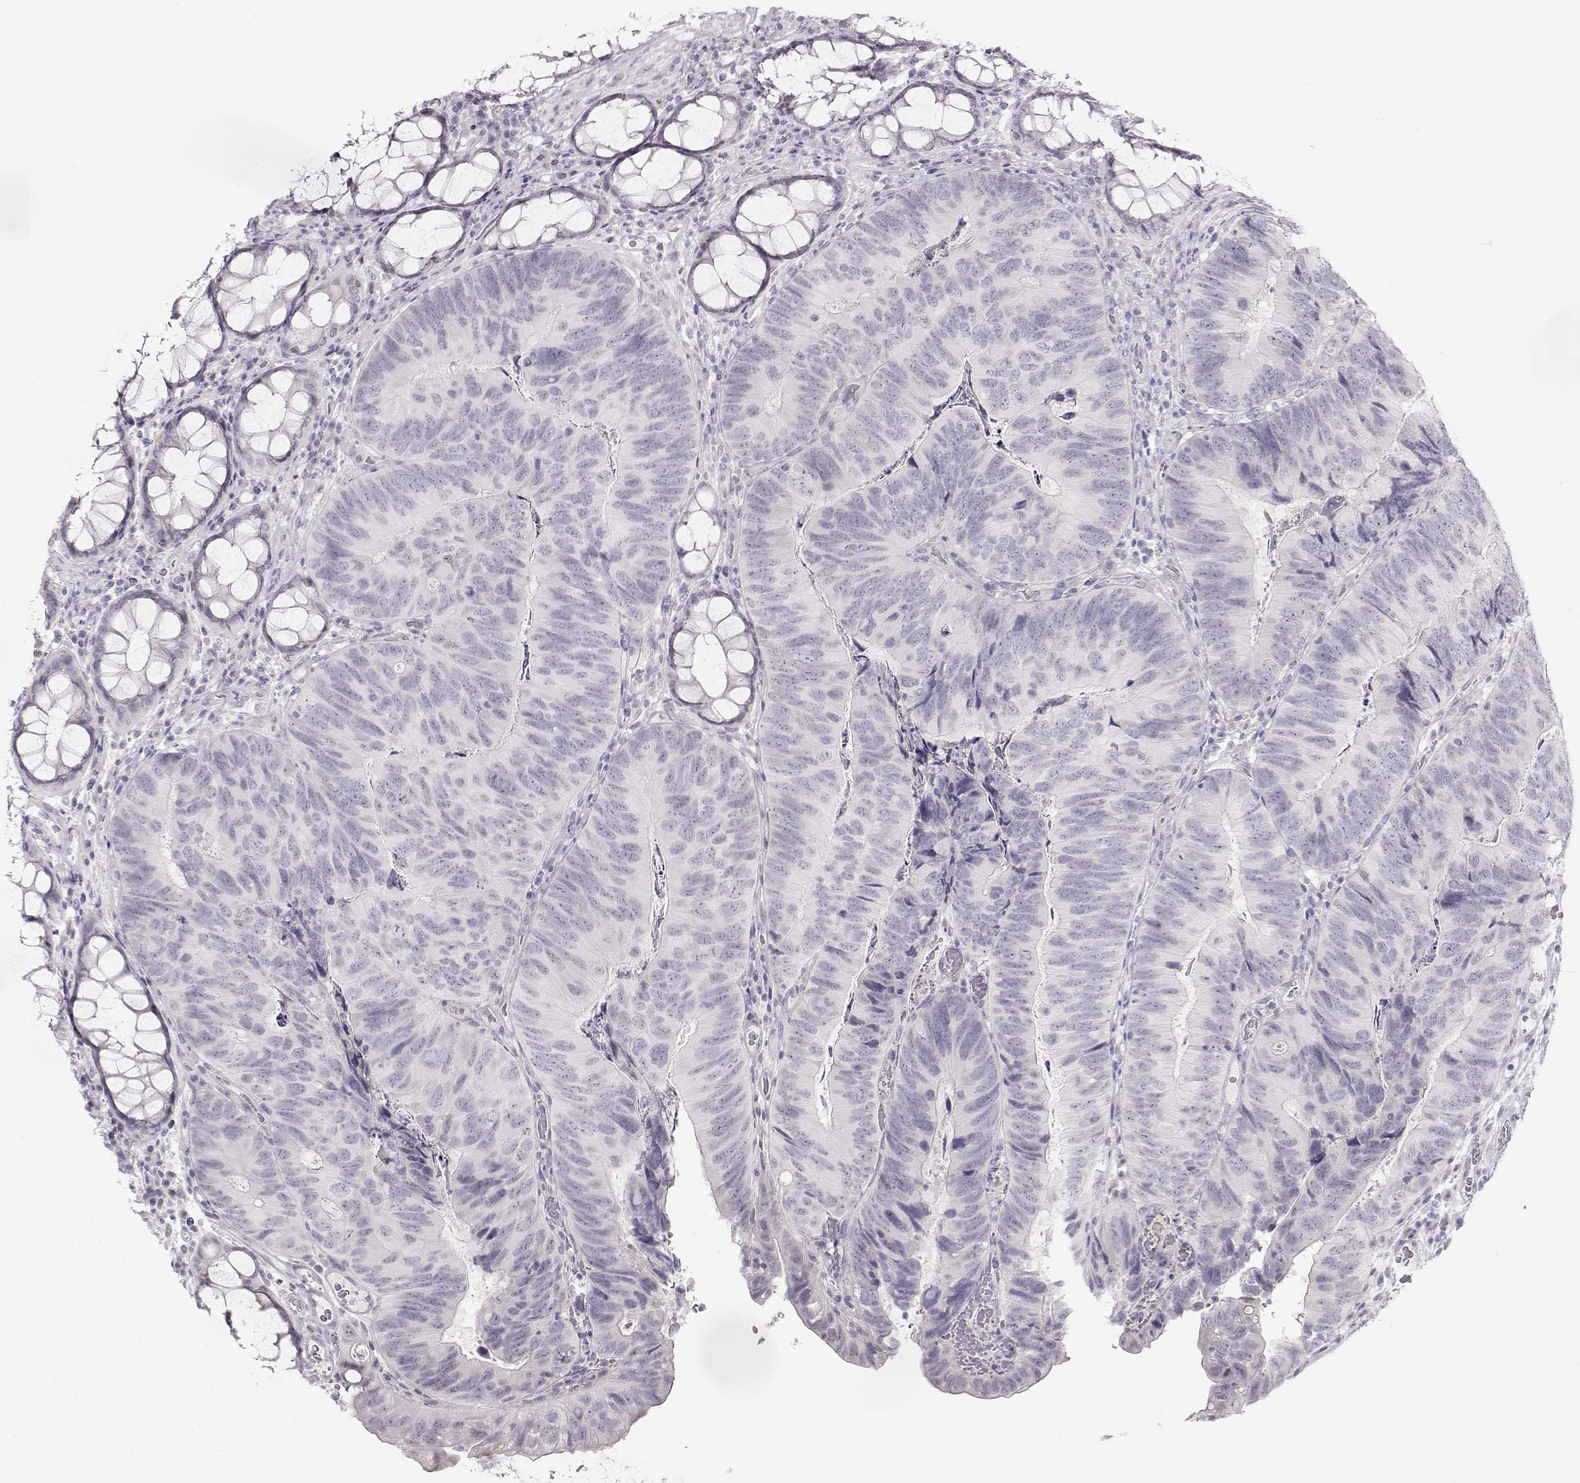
{"staining": {"intensity": "negative", "quantity": "none", "location": "none"}, "tissue": "colorectal cancer", "cell_type": "Tumor cells", "image_type": "cancer", "snomed": [{"axis": "morphology", "description": "Adenocarcinoma, NOS"}, {"axis": "topography", "description": "Colon"}], "caption": "IHC of human adenocarcinoma (colorectal) exhibits no staining in tumor cells.", "gene": "IMPG1", "patient": {"sex": "female", "age": 67}}